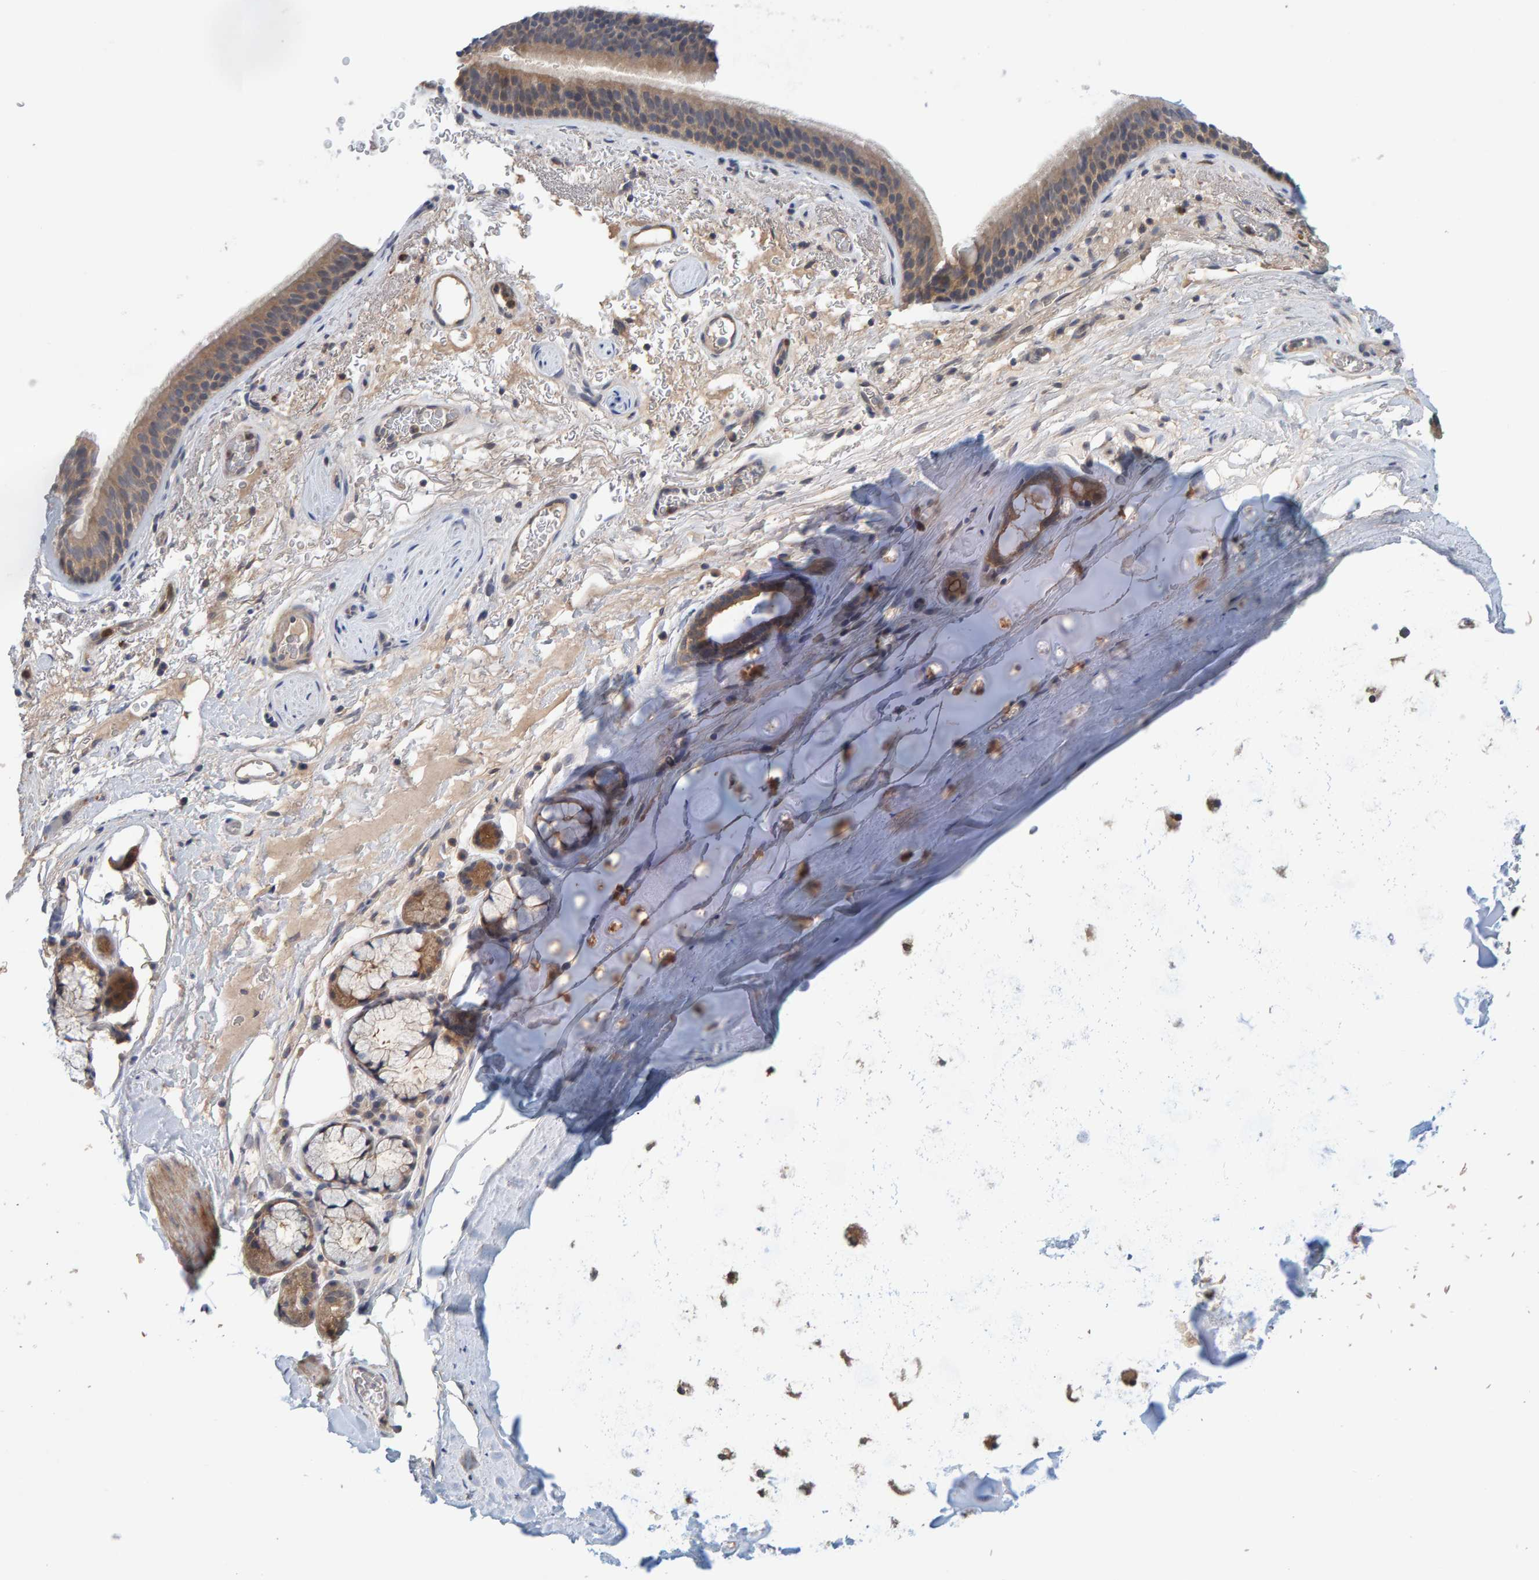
{"staining": {"intensity": "moderate", "quantity": ">75%", "location": "cytoplasmic/membranous"}, "tissue": "bronchus", "cell_type": "Respiratory epithelial cells", "image_type": "normal", "snomed": [{"axis": "morphology", "description": "Normal tissue, NOS"}, {"axis": "topography", "description": "Cartilage tissue"}], "caption": "The histopathology image demonstrates a brown stain indicating the presence of a protein in the cytoplasmic/membranous of respiratory epithelial cells in bronchus. Using DAB (3,3'-diaminobenzidine) (brown) and hematoxylin (blue) stains, captured at high magnification using brightfield microscopy.", "gene": "TATDN1", "patient": {"sex": "female", "age": 63}}